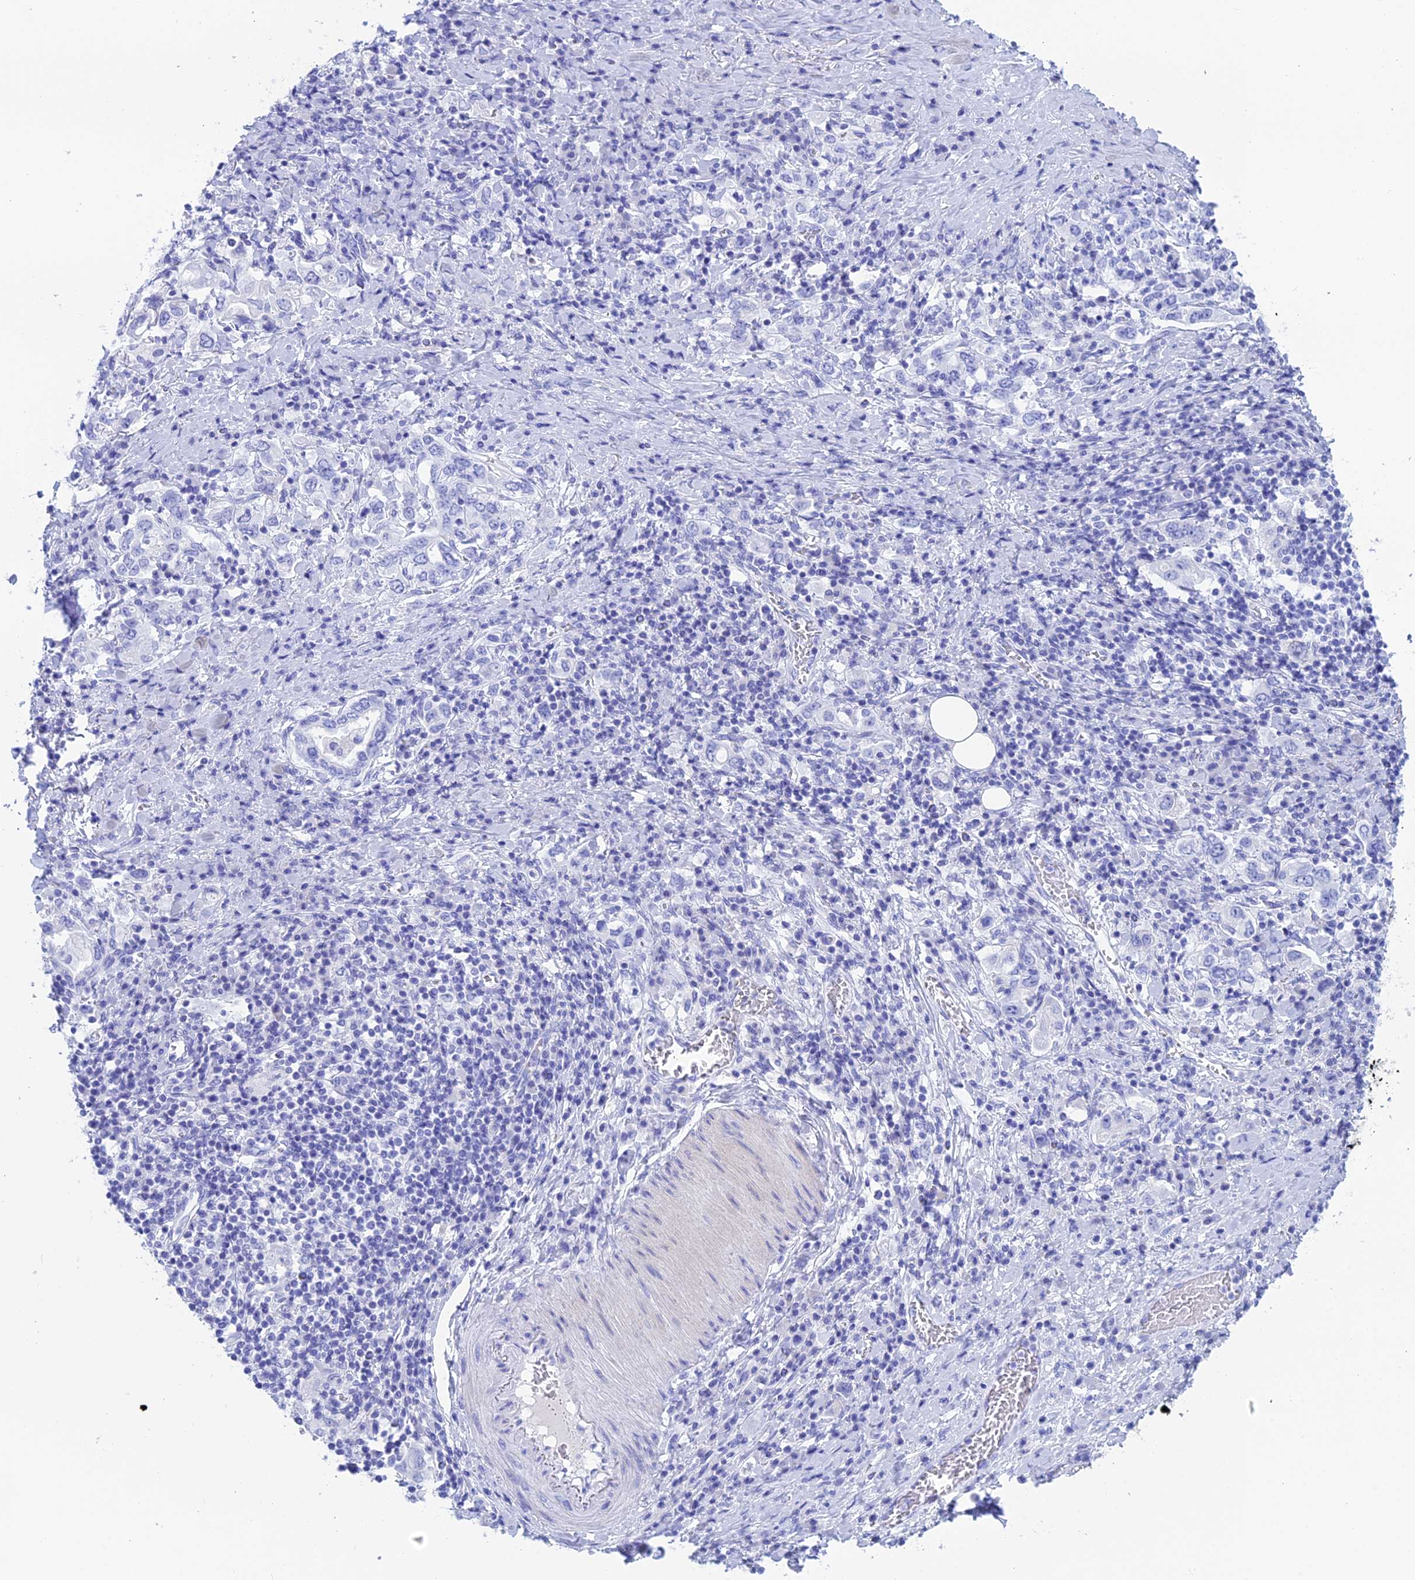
{"staining": {"intensity": "negative", "quantity": "none", "location": "none"}, "tissue": "stomach cancer", "cell_type": "Tumor cells", "image_type": "cancer", "snomed": [{"axis": "morphology", "description": "Adenocarcinoma, NOS"}, {"axis": "topography", "description": "Stomach, upper"}, {"axis": "topography", "description": "Stomach"}], "caption": "Adenocarcinoma (stomach) was stained to show a protein in brown. There is no significant expression in tumor cells.", "gene": "ERICH4", "patient": {"sex": "male", "age": 62}}